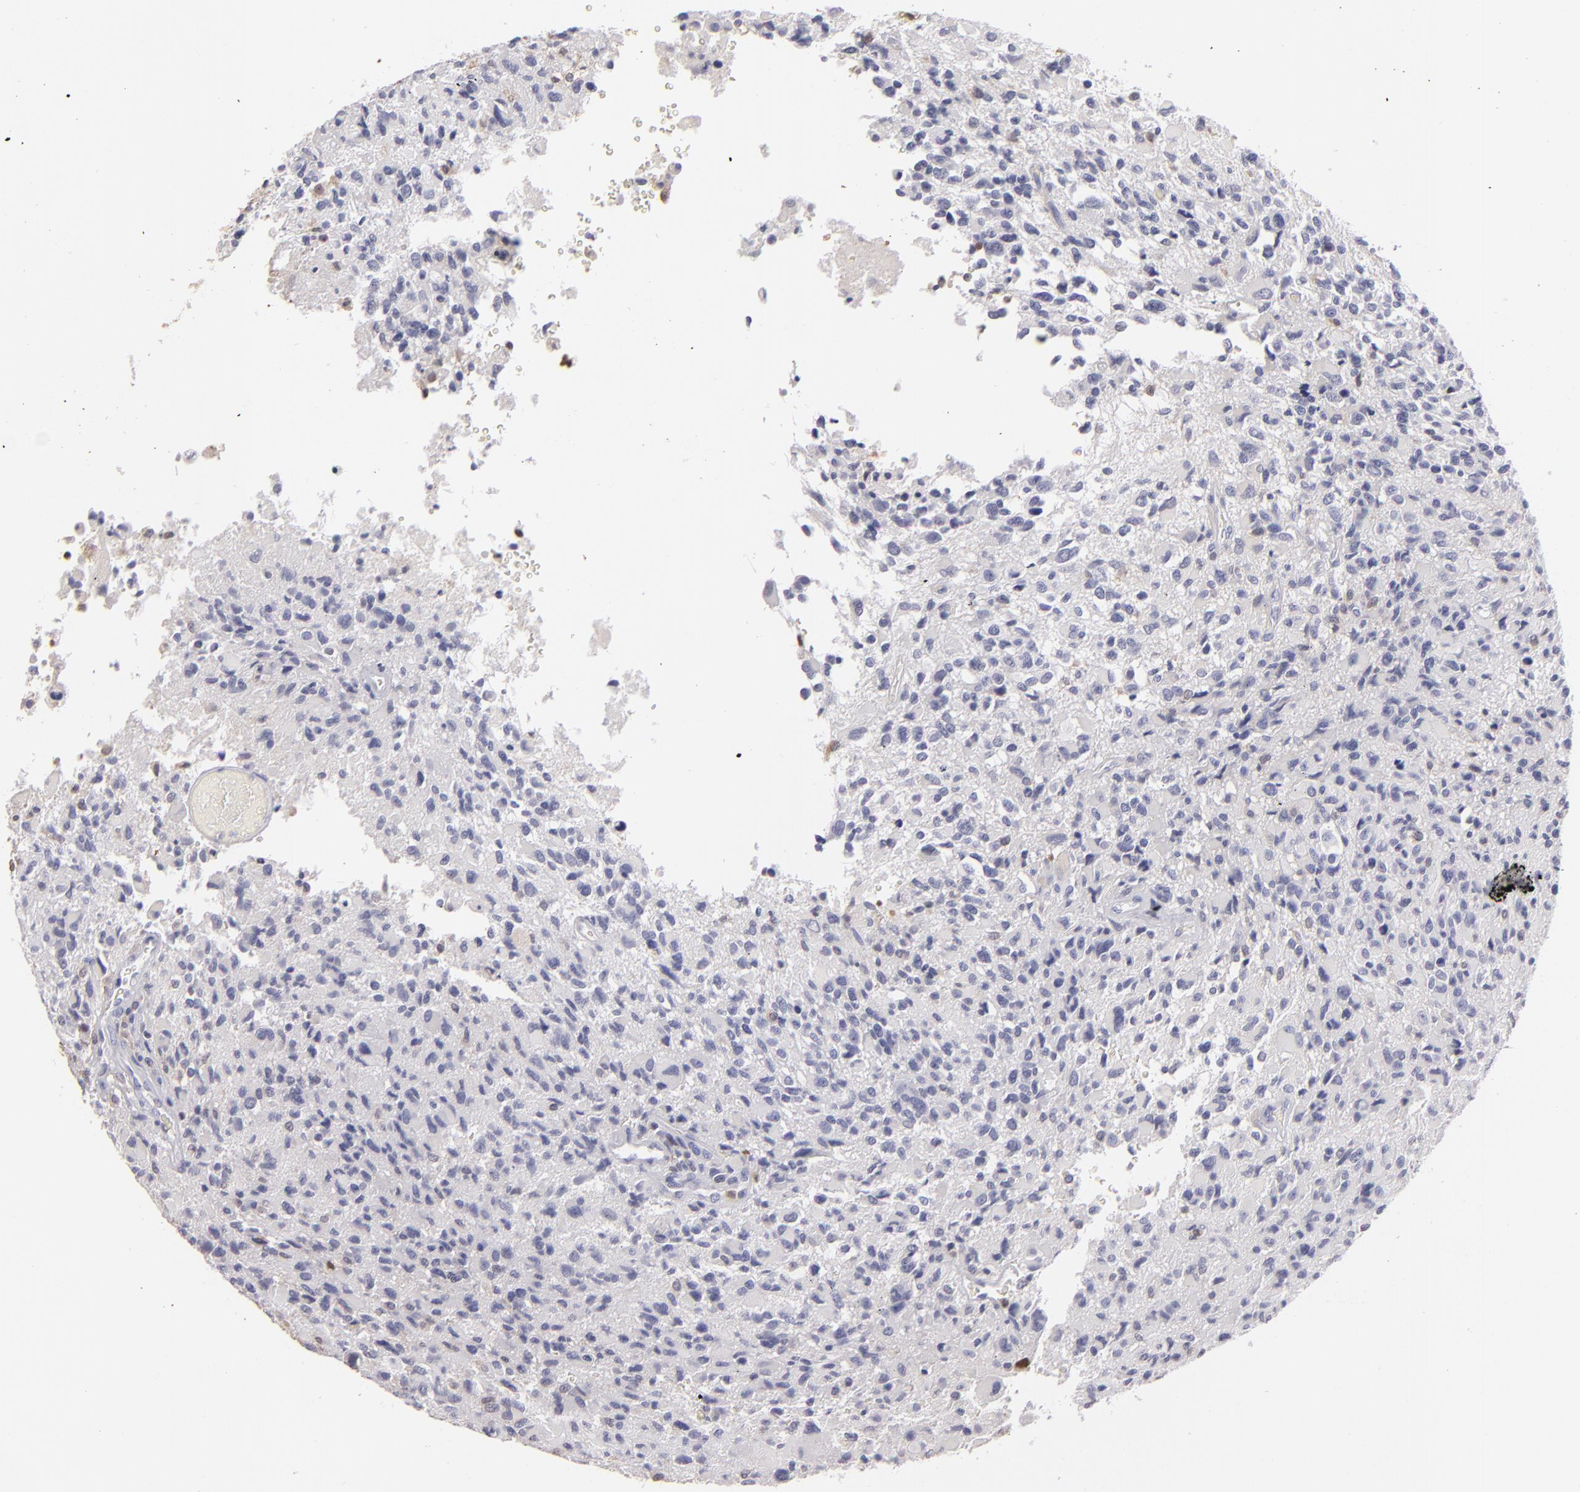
{"staining": {"intensity": "negative", "quantity": "none", "location": "none"}, "tissue": "glioma", "cell_type": "Tumor cells", "image_type": "cancer", "snomed": [{"axis": "morphology", "description": "Glioma, malignant, High grade"}, {"axis": "topography", "description": "Brain"}], "caption": "A high-resolution photomicrograph shows IHC staining of malignant glioma (high-grade), which displays no significant staining in tumor cells.", "gene": "S100A2", "patient": {"sex": "male", "age": 69}}